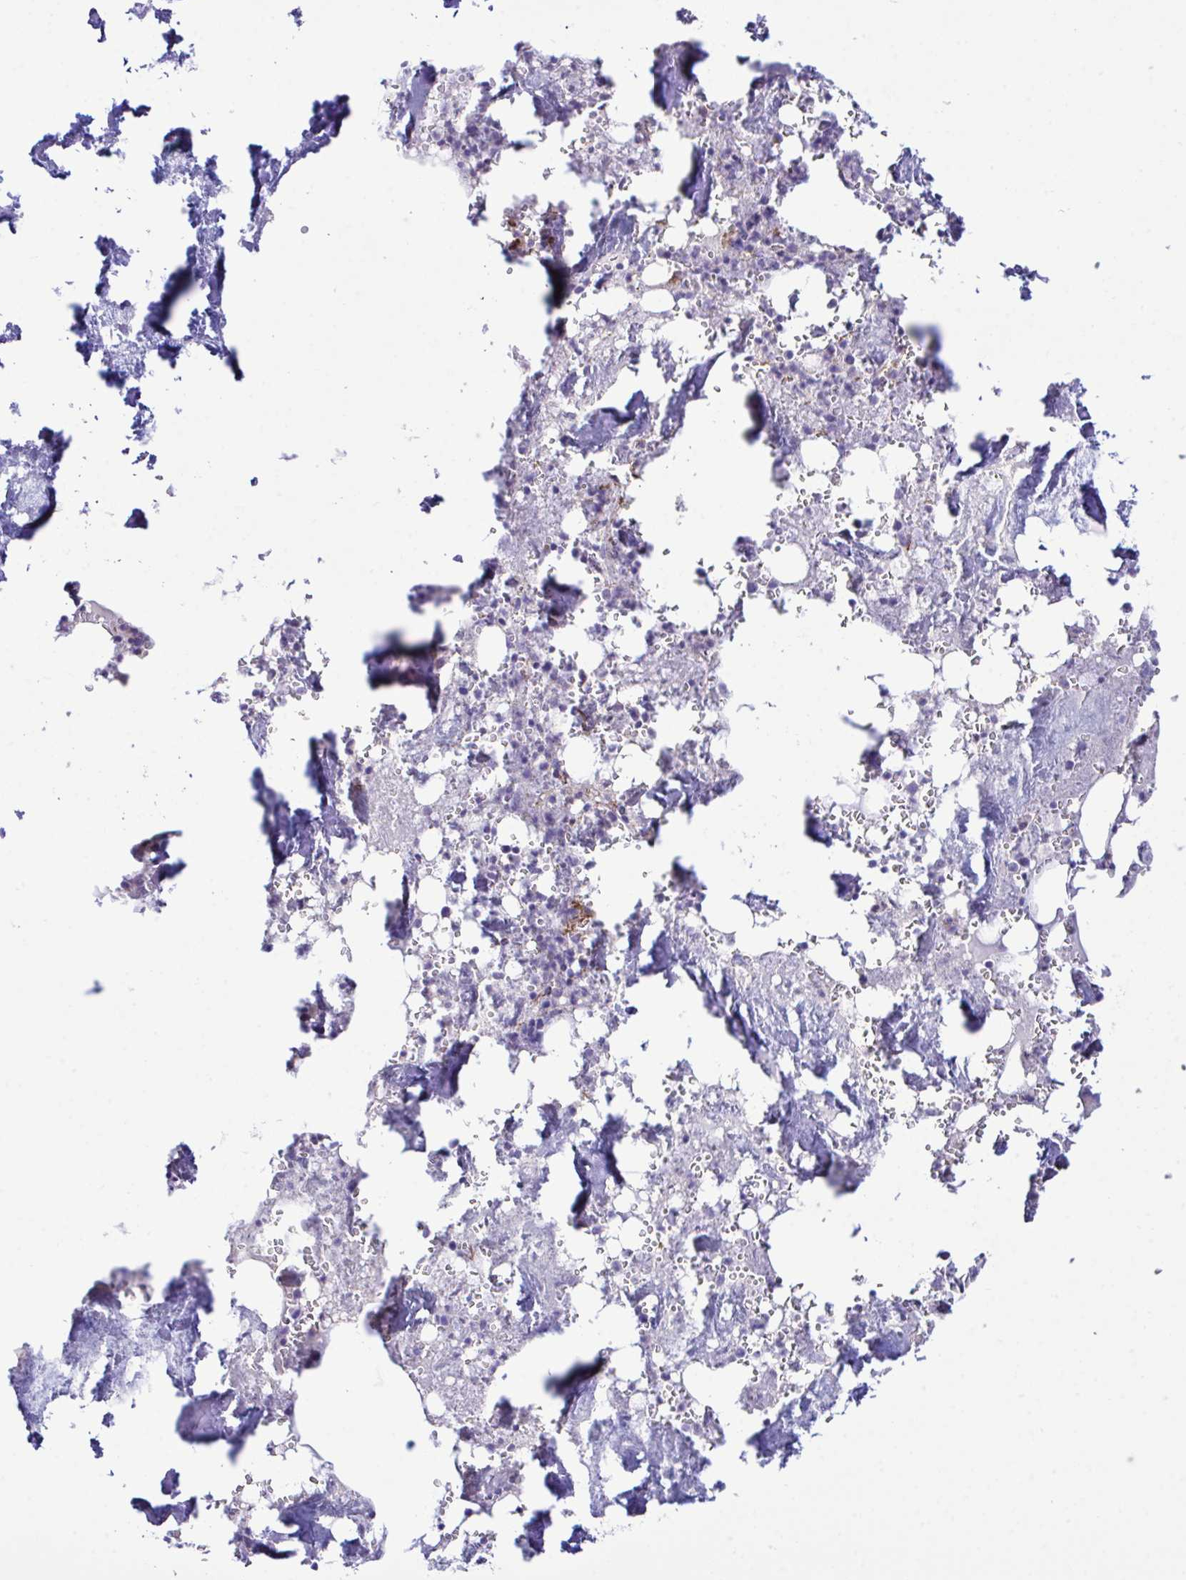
{"staining": {"intensity": "negative", "quantity": "none", "location": "none"}, "tissue": "bone marrow", "cell_type": "Hematopoietic cells", "image_type": "normal", "snomed": [{"axis": "morphology", "description": "Normal tissue, NOS"}, {"axis": "topography", "description": "Bone marrow"}], "caption": "The micrograph demonstrates no significant positivity in hematopoietic cells of bone marrow.", "gene": "SYNPO2L", "patient": {"sex": "male", "age": 54}}